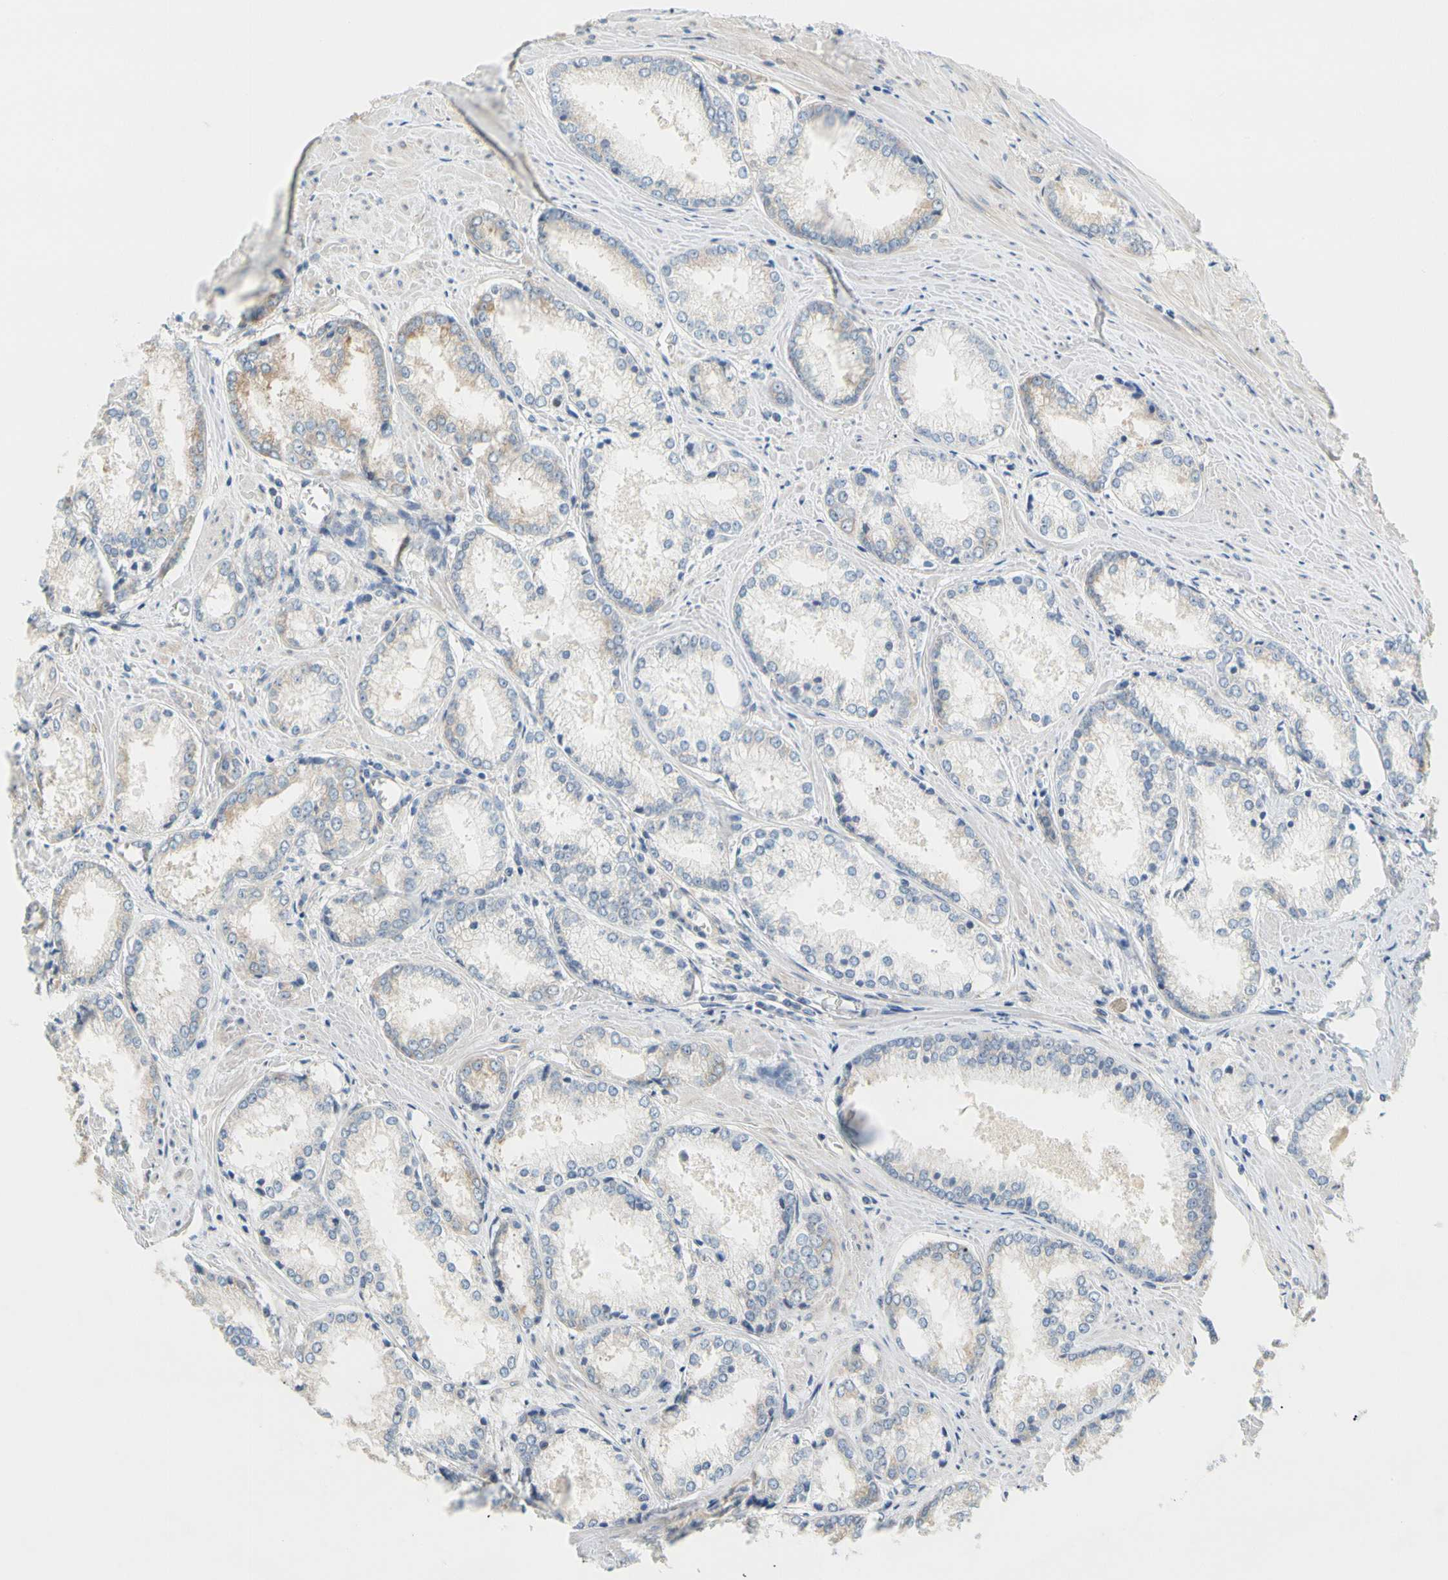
{"staining": {"intensity": "moderate", "quantity": "<25%", "location": "cytoplasmic/membranous"}, "tissue": "prostate cancer", "cell_type": "Tumor cells", "image_type": "cancer", "snomed": [{"axis": "morphology", "description": "Adenocarcinoma, Low grade"}, {"axis": "topography", "description": "Prostate"}], "caption": "The photomicrograph reveals staining of prostate low-grade adenocarcinoma, revealing moderate cytoplasmic/membranous protein expression (brown color) within tumor cells.", "gene": "LRRC47", "patient": {"sex": "male", "age": 64}}